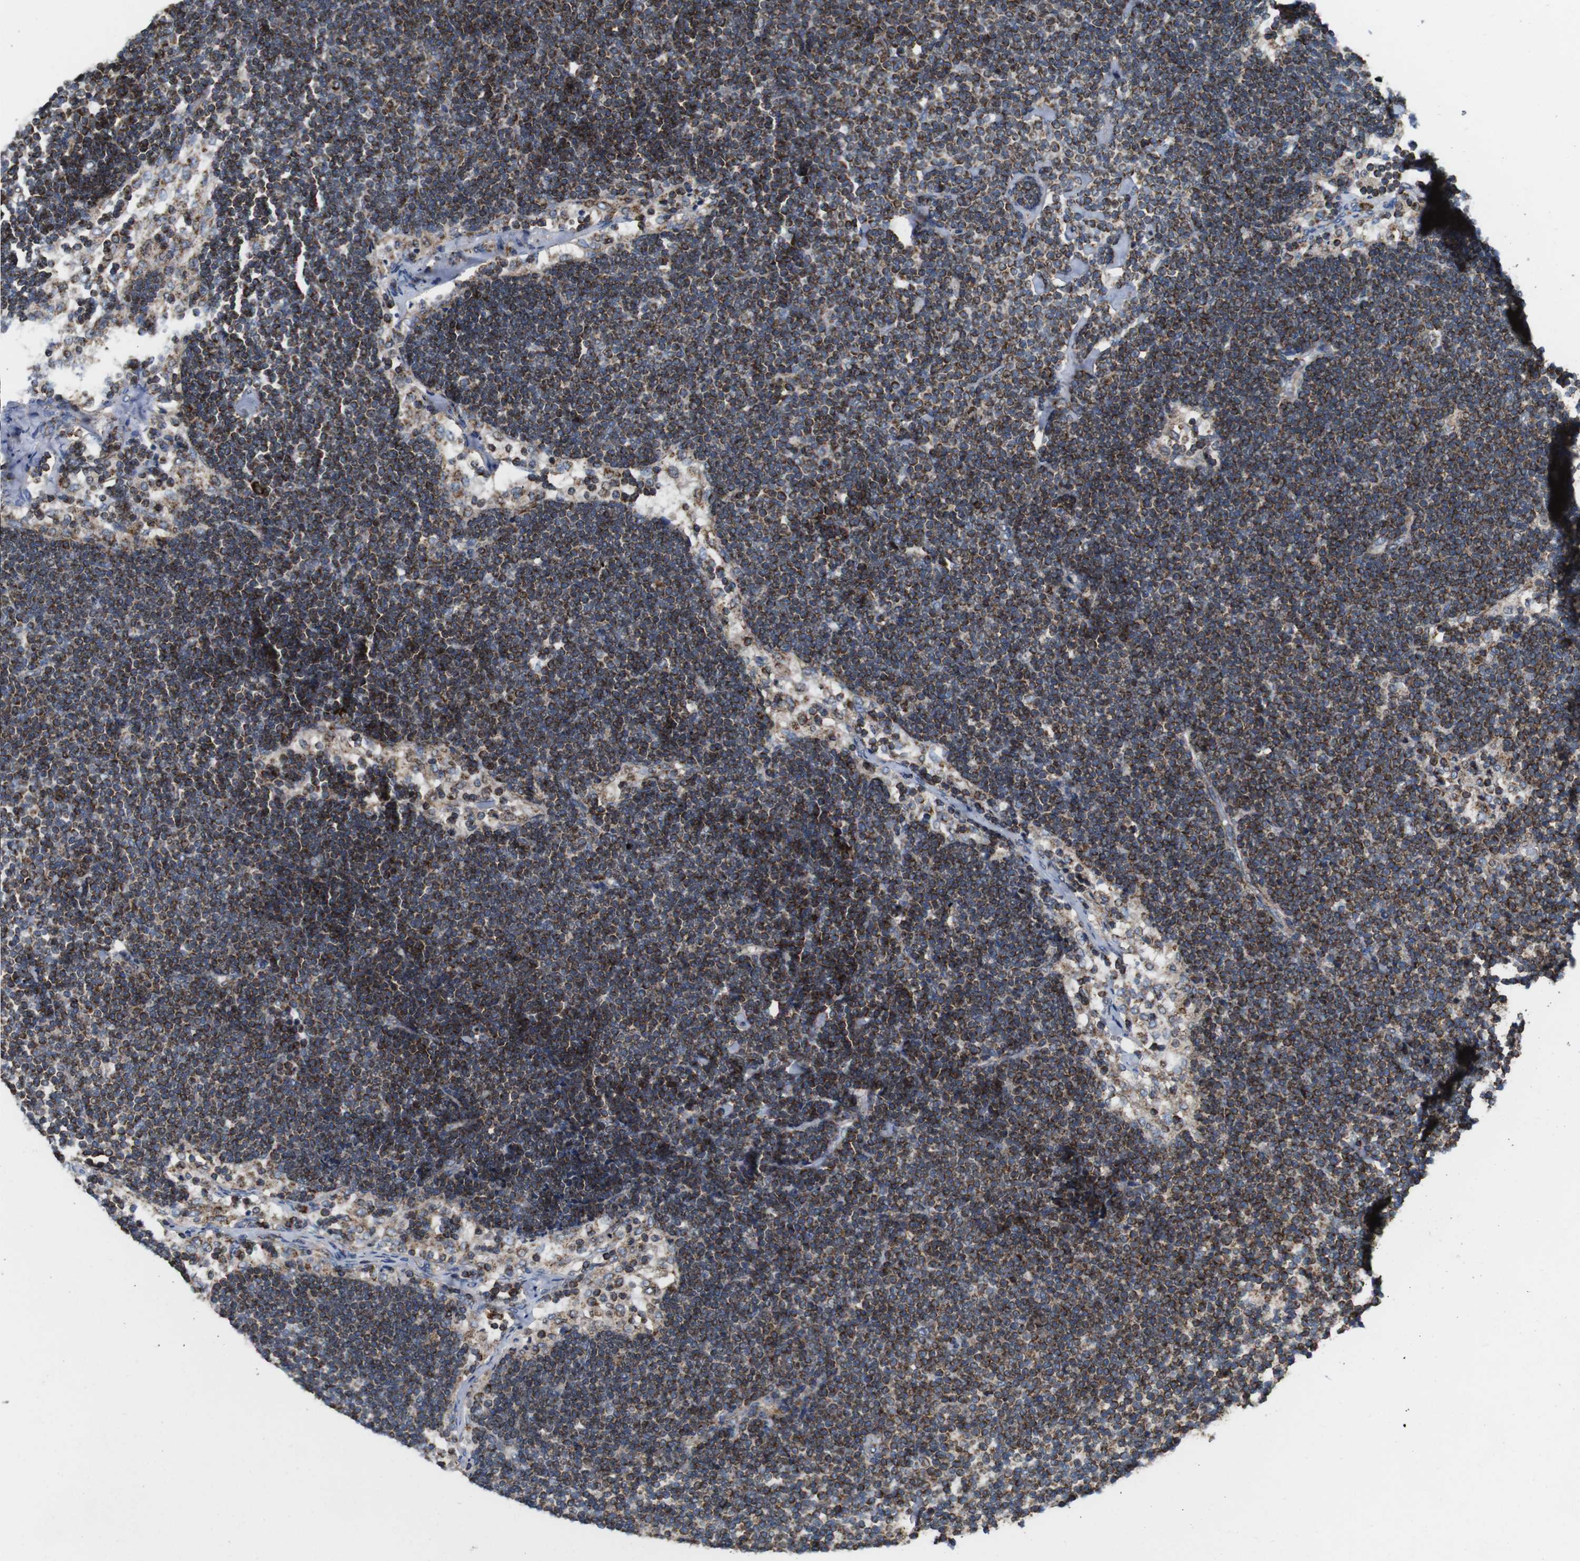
{"staining": {"intensity": "moderate", "quantity": "<25%", "location": "cytoplasmic/membranous"}, "tissue": "lymph node", "cell_type": "Germinal center cells", "image_type": "normal", "snomed": [{"axis": "morphology", "description": "Normal tissue, NOS"}, {"axis": "topography", "description": "Lymph node"}], "caption": "IHC of unremarkable lymph node reveals low levels of moderate cytoplasmic/membranous expression in about <25% of germinal center cells. The staining is performed using DAB (3,3'-diaminobenzidine) brown chromogen to label protein expression. The nuclei are counter-stained blue using hematoxylin.", "gene": "HK1", "patient": {"sex": "male", "age": 63}}